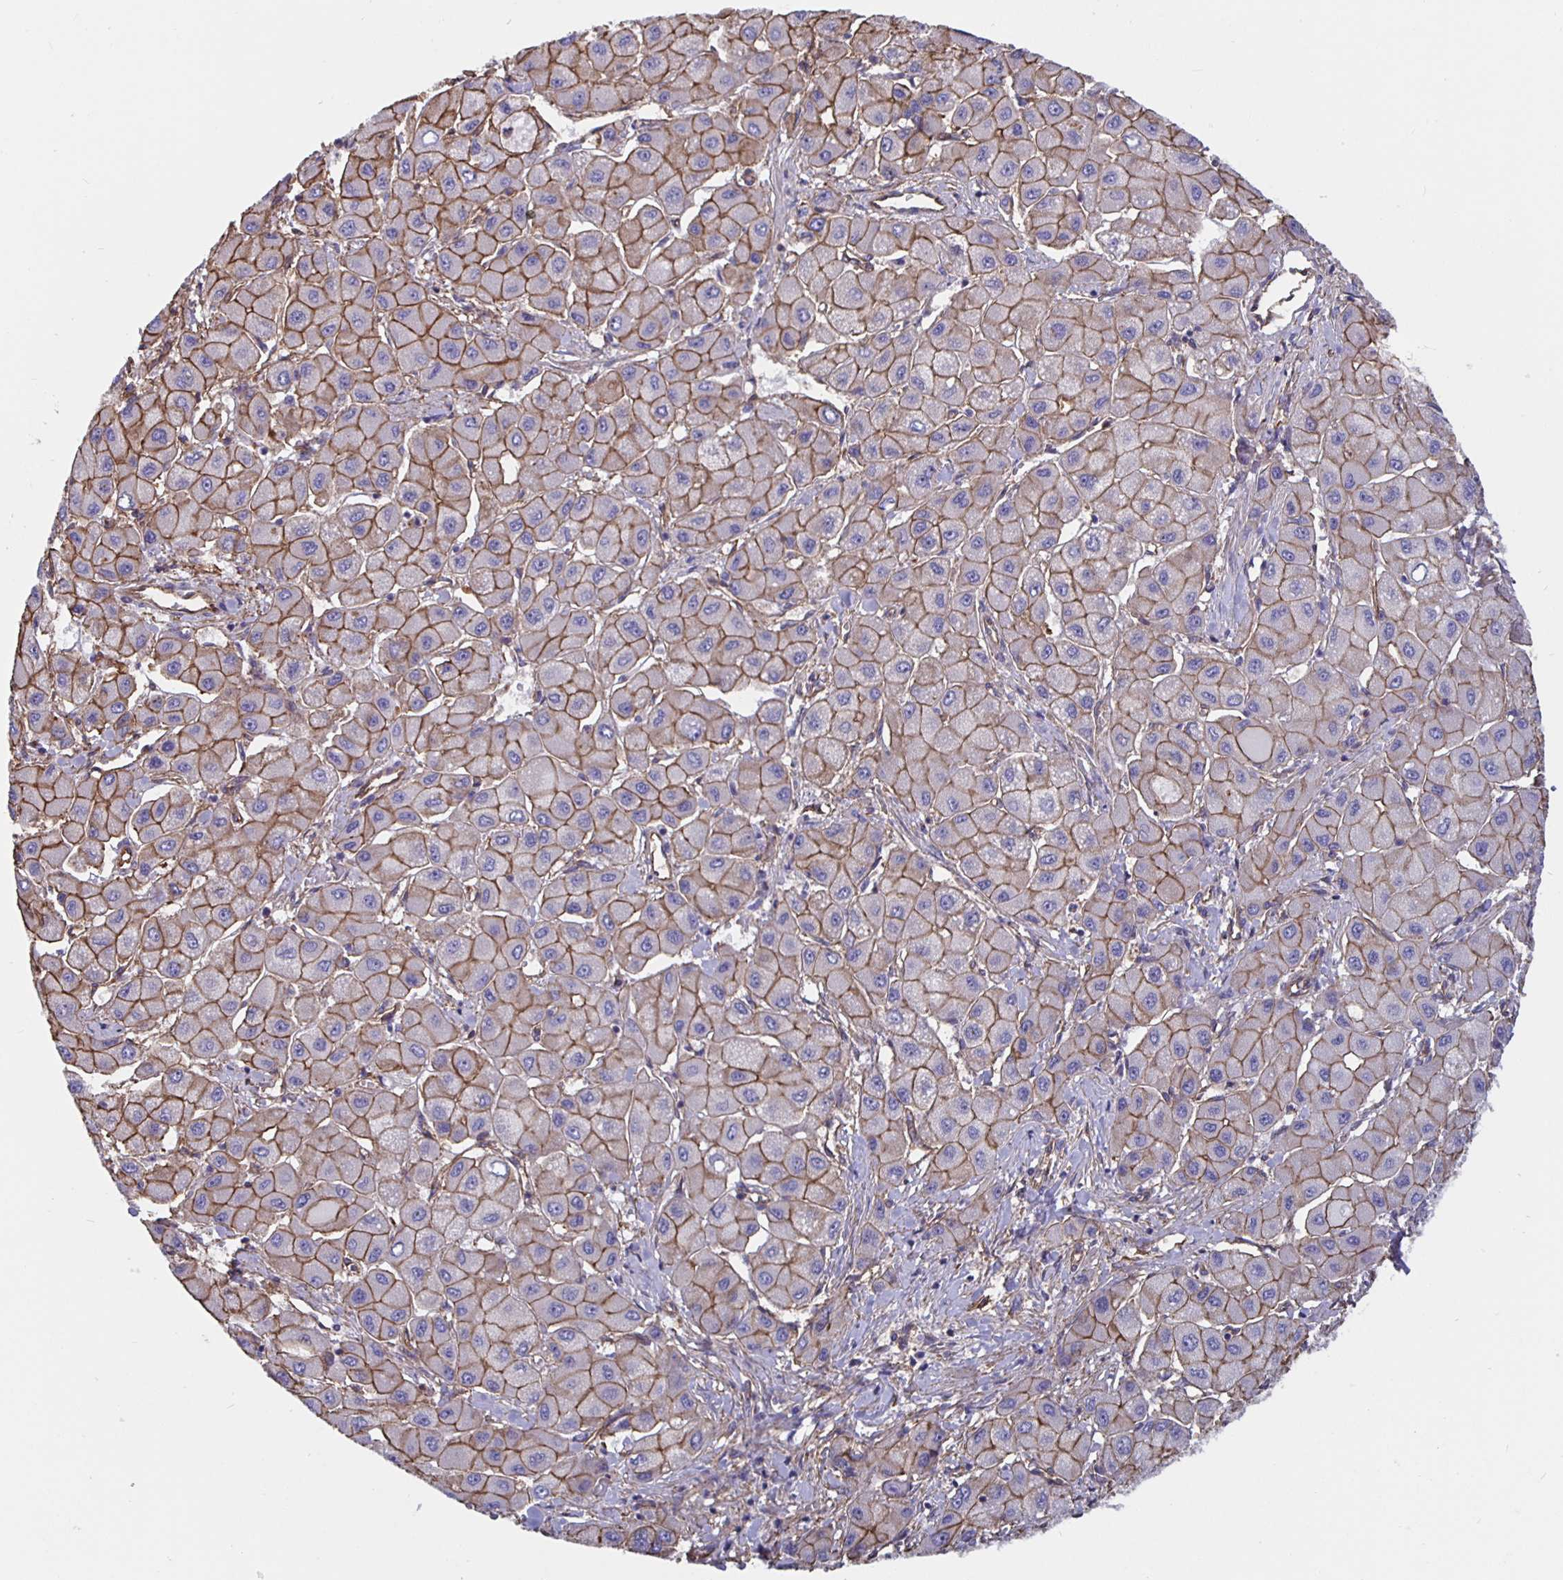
{"staining": {"intensity": "moderate", "quantity": ">75%", "location": "cytoplasmic/membranous"}, "tissue": "liver cancer", "cell_type": "Tumor cells", "image_type": "cancer", "snomed": [{"axis": "morphology", "description": "Carcinoma, Hepatocellular, NOS"}, {"axis": "topography", "description": "Liver"}], "caption": "Liver hepatocellular carcinoma was stained to show a protein in brown. There is medium levels of moderate cytoplasmic/membranous expression in approximately >75% of tumor cells.", "gene": "ARHGEF39", "patient": {"sex": "male", "age": 40}}